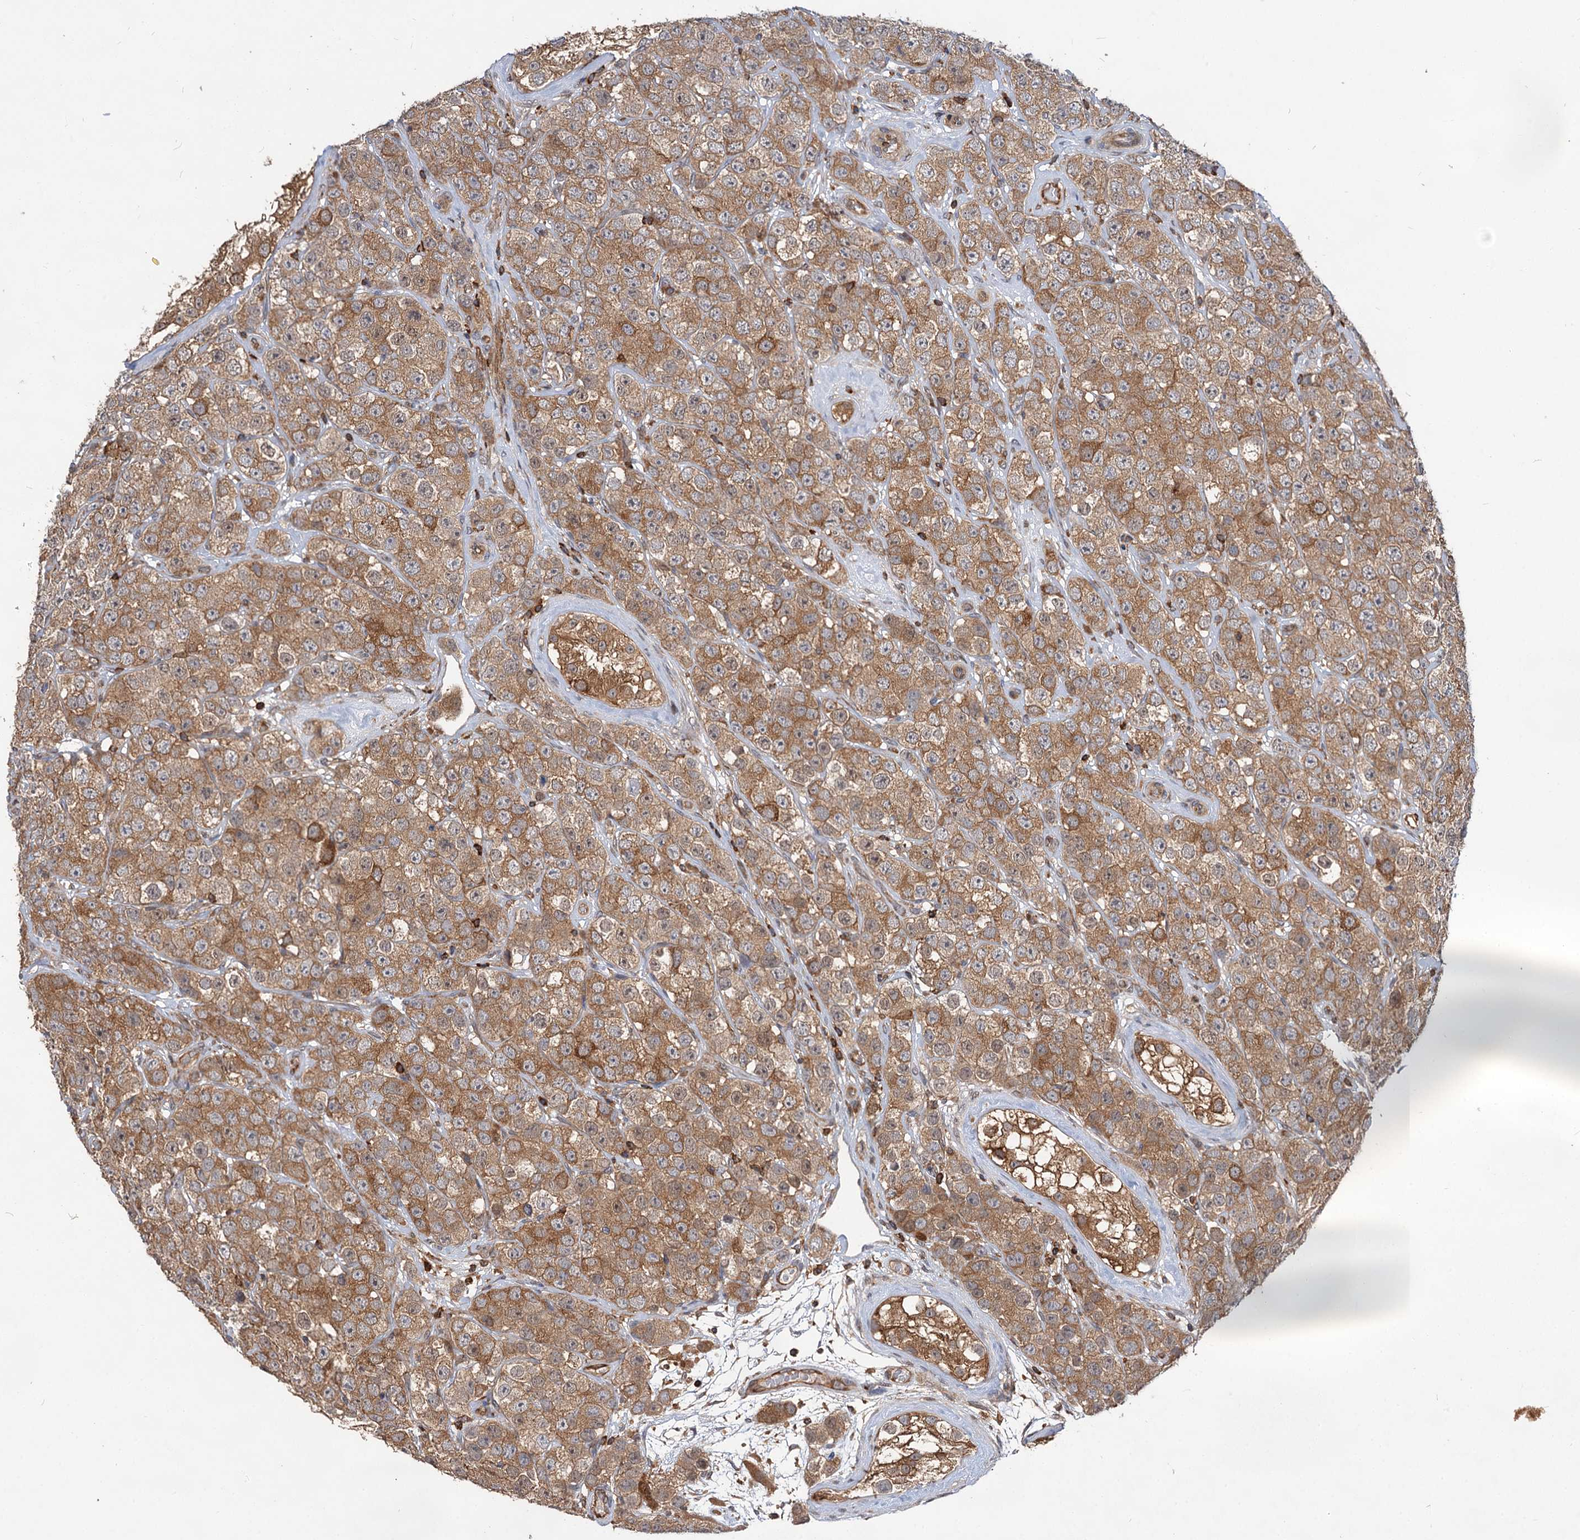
{"staining": {"intensity": "moderate", "quantity": ">75%", "location": "cytoplasmic/membranous"}, "tissue": "testis cancer", "cell_type": "Tumor cells", "image_type": "cancer", "snomed": [{"axis": "morphology", "description": "Seminoma, NOS"}, {"axis": "topography", "description": "Testis"}], "caption": "A brown stain labels moderate cytoplasmic/membranous expression of a protein in testis cancer (seminoma) tumor cells.", "gene": "PACS1", "patient": {"sex": "male", "age": 28}}